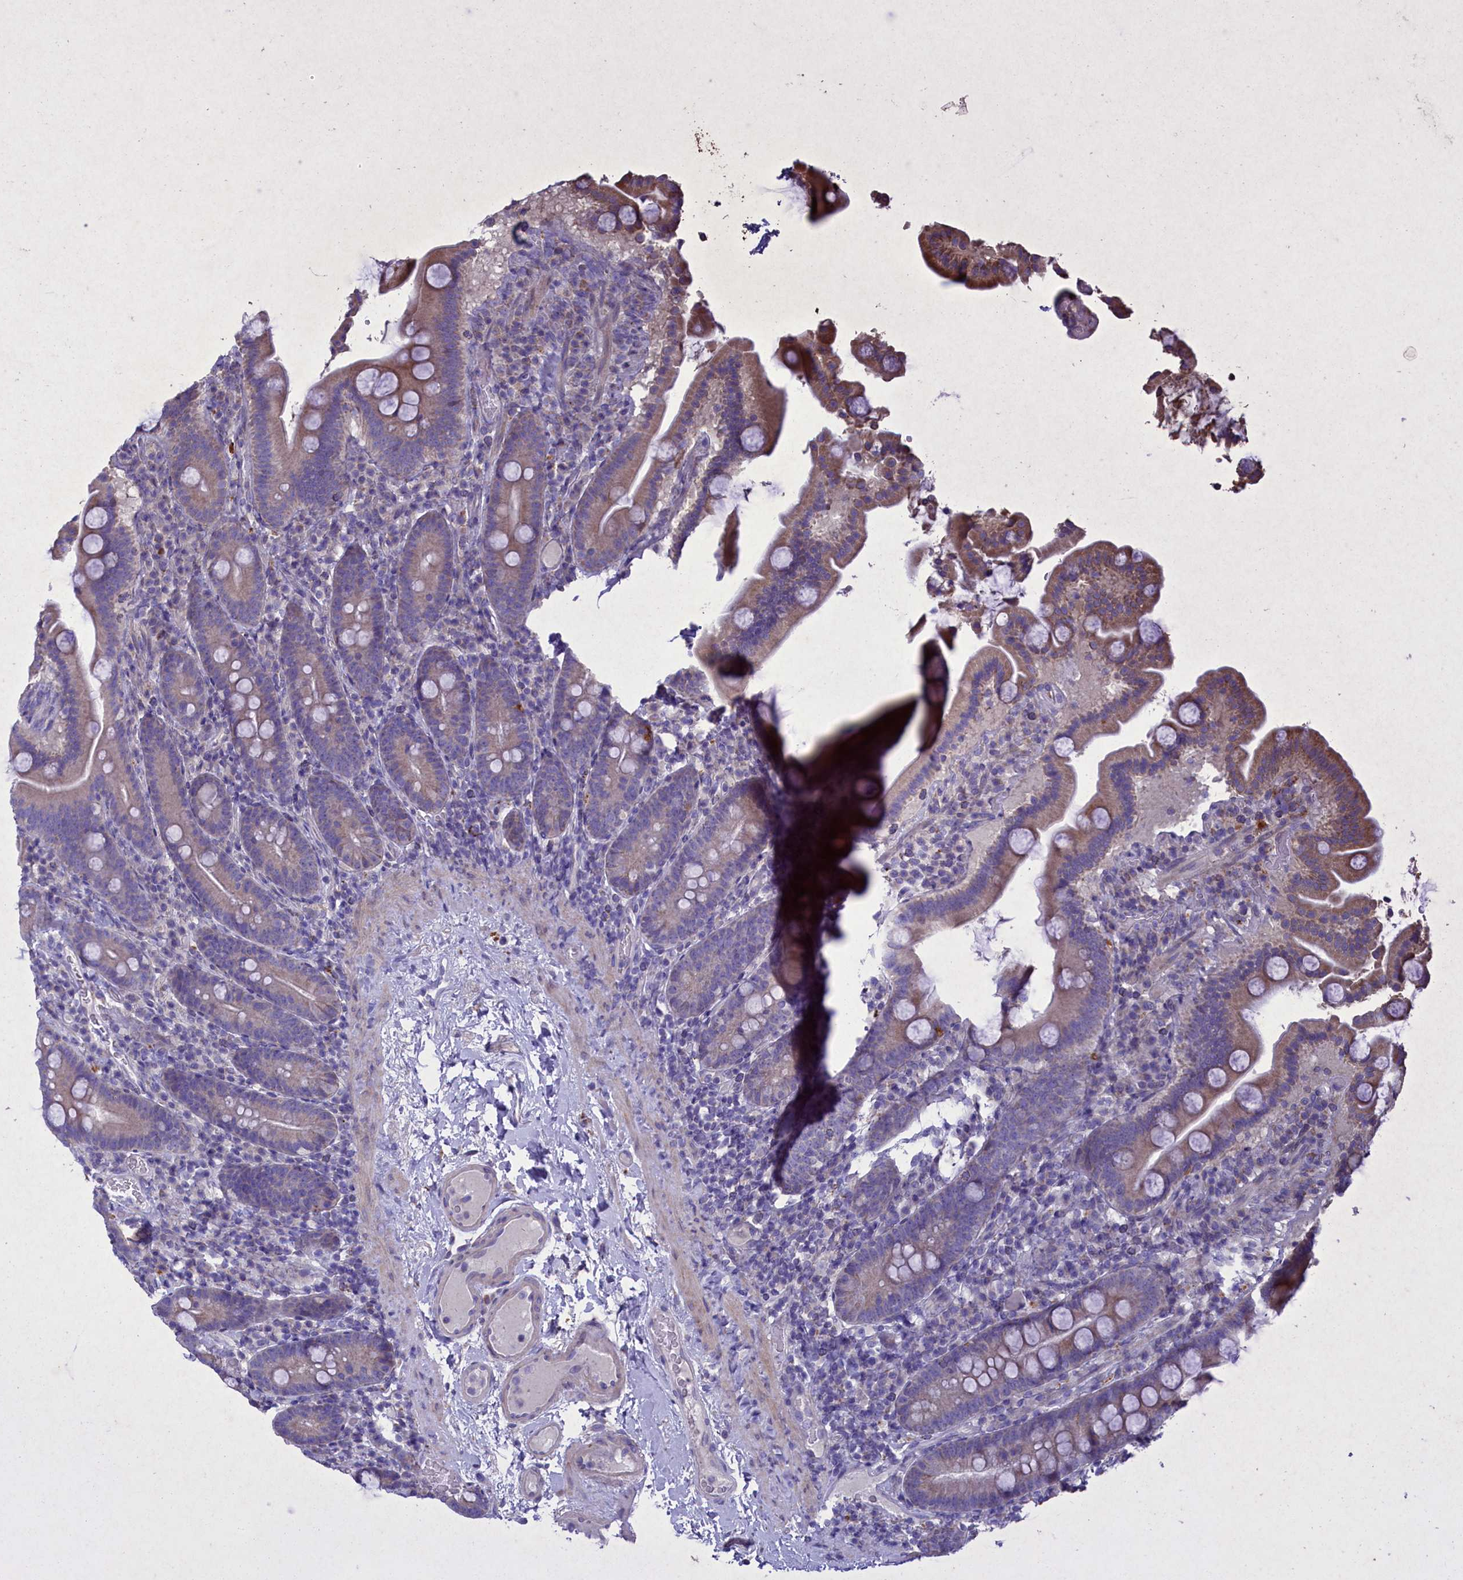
{"staining": {"intensity": "moderate", "quantity": ">75%", "location": "cytoplasmic/membranous"}, "tissue": "duodenum", "cell_type": "Glandular cells", "image_type": "normal", "snomed": [{"axis": "morphology", "description": "Normal tissue, NOS"}, {"axis": "topography", "description": "Duodenum"}], "caption": "The histopathology image displays a brown stain indicating the presence of a protein in the cytoplasmic/membranous of glandular cells in duodenum. (Brightfield microscopy of DAB IHC at high magnification).", "gene": "CIAO2B", "patient": {"sex": "male", "age": 55}}